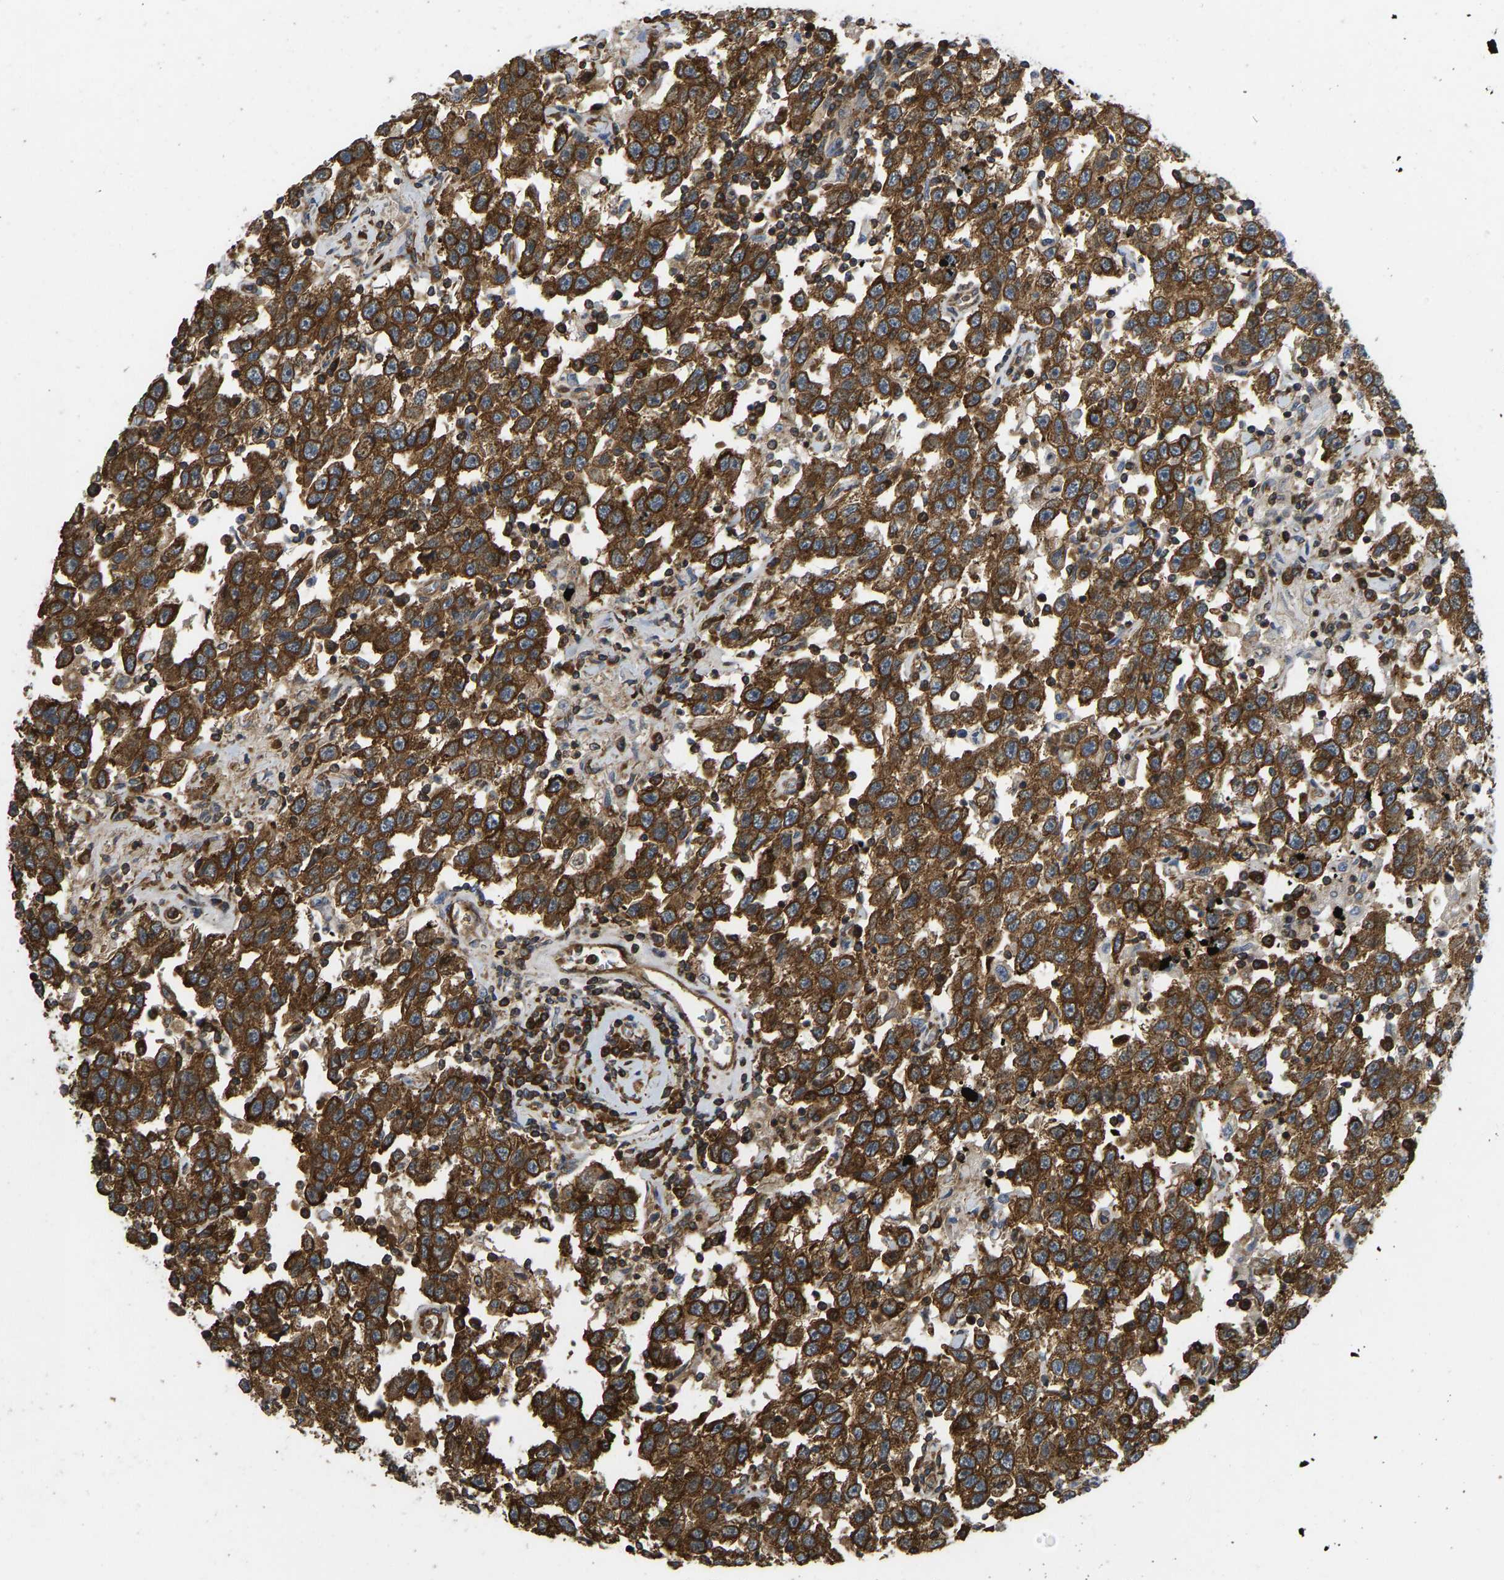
{"staining": {"intensity": "strong", "quantity": ">75%", "location": "cytoplasmic/membranous"}, "tissue": "testis cancer", "cell_type": "Tumor cells", "image_type": "cancer", "snomed": [{"axis": "morphology", "description": "Seminoma, NOS"}, {"axis": "topography", "description": "Testis"}], "caption": "Immunohistochemical staining of testis seminoma exhibits high levels of strong cytoplasmic/membranous positivity in approximately >75% of tumor cells. (brown staining indicates protein expression, while blue staining denotes nuclei).", "gene": "RASGRF2", "patient": {"sex": "male", "age": 41}}